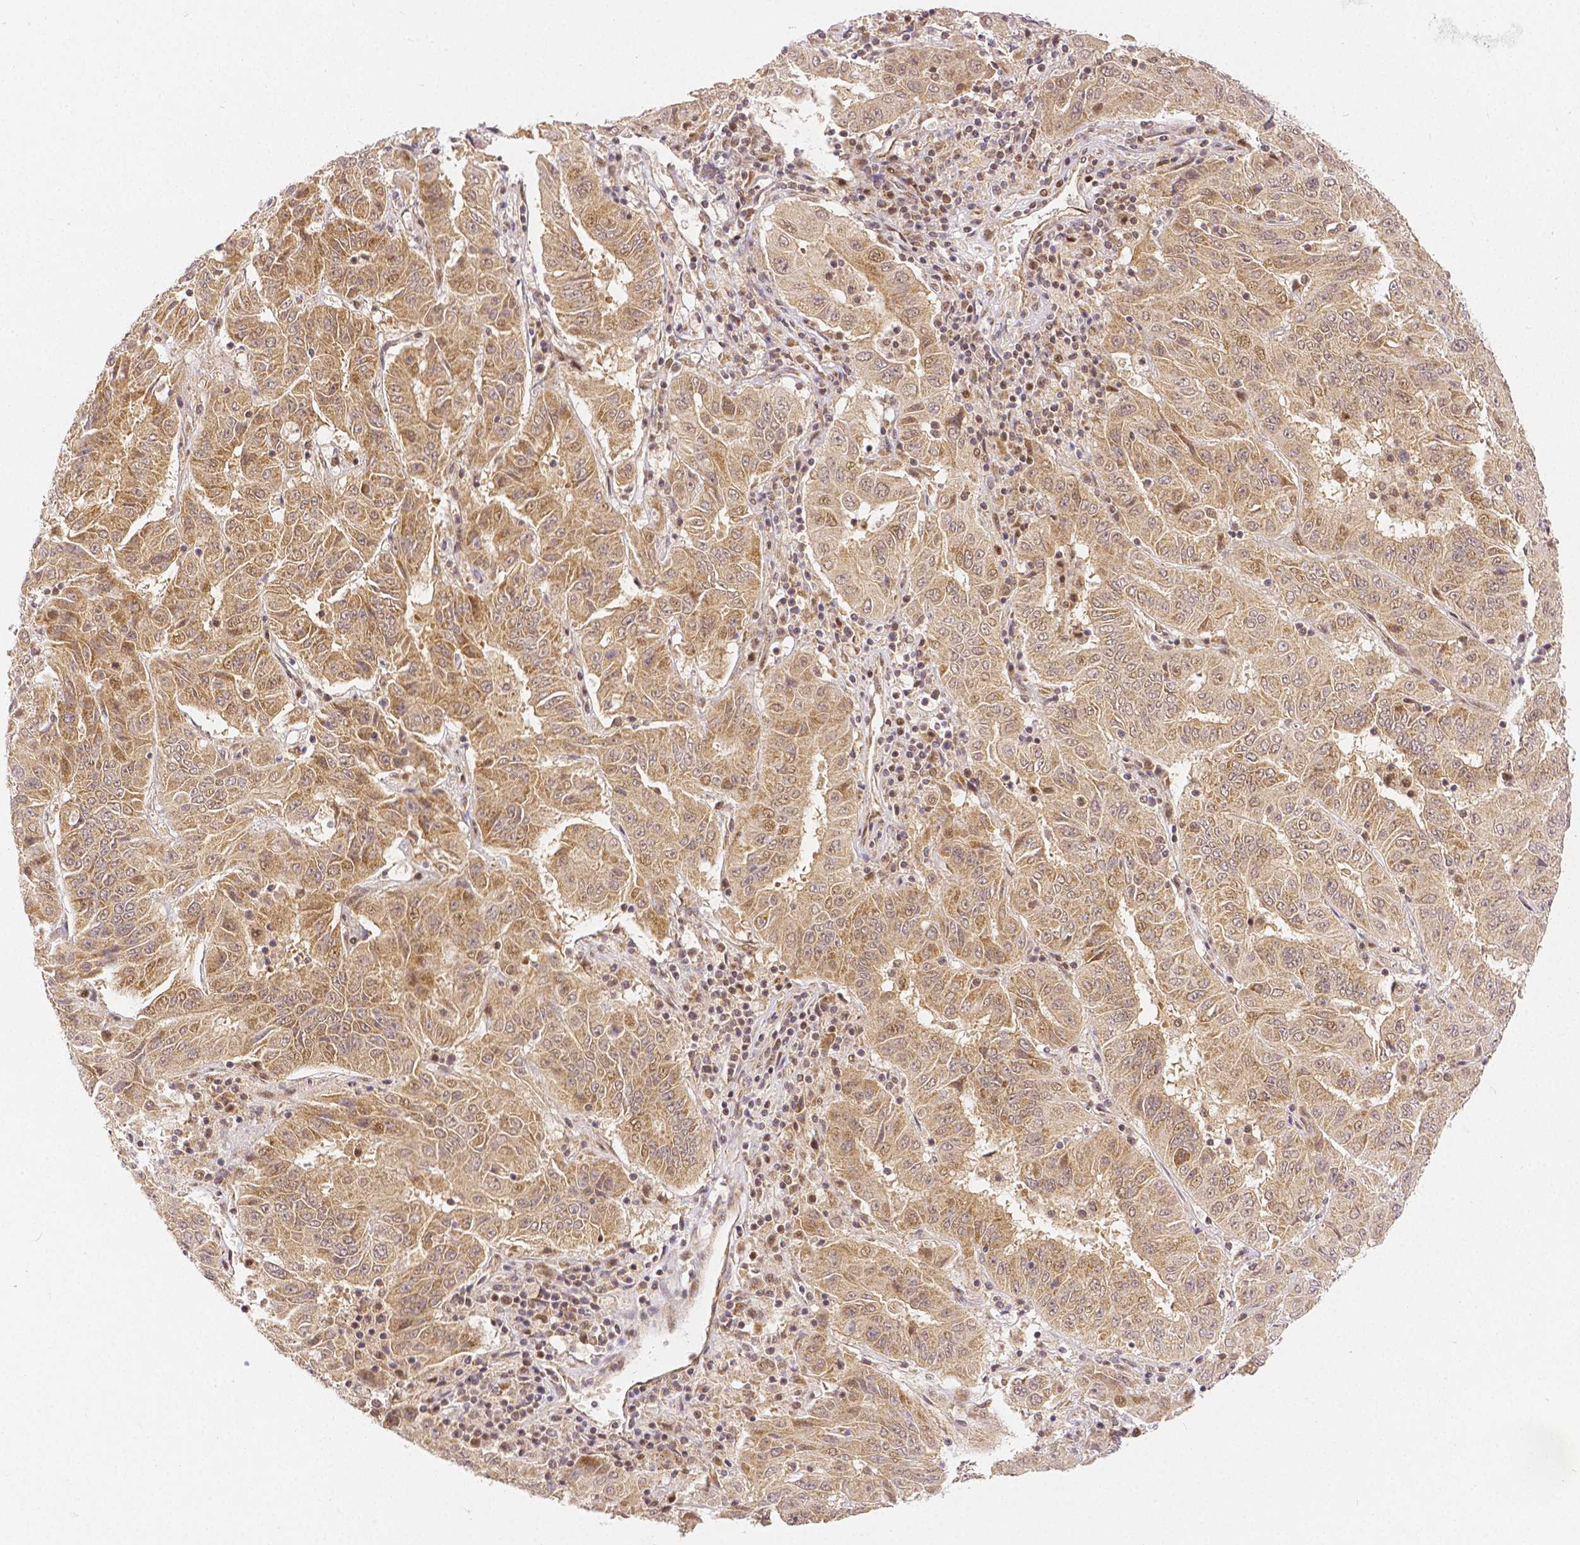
{"staining": {"intensity": "moderate", "quantity": ">75%", "location": "cytoplasmic/membranous,nuclear"}, "tissue": "pancreatic cancer", "cell_type": "Tumor cells", "image_type": "cancer", "snomed": [{"axis": "morphology", "description": "Adenocarcinoma, NOS"}, {"axis": "topography", "description": "Pancreas"}], "caption": "The photomicrograph displays immunohistochemical staining of adenocarcinoma (pancreatic). There is moderate cytoplasmic/membranous and nuclear expression is present in about >75% of tumor cells.", "gene": "RHOT1", "patient": {"sex": "male", "age": 63}}